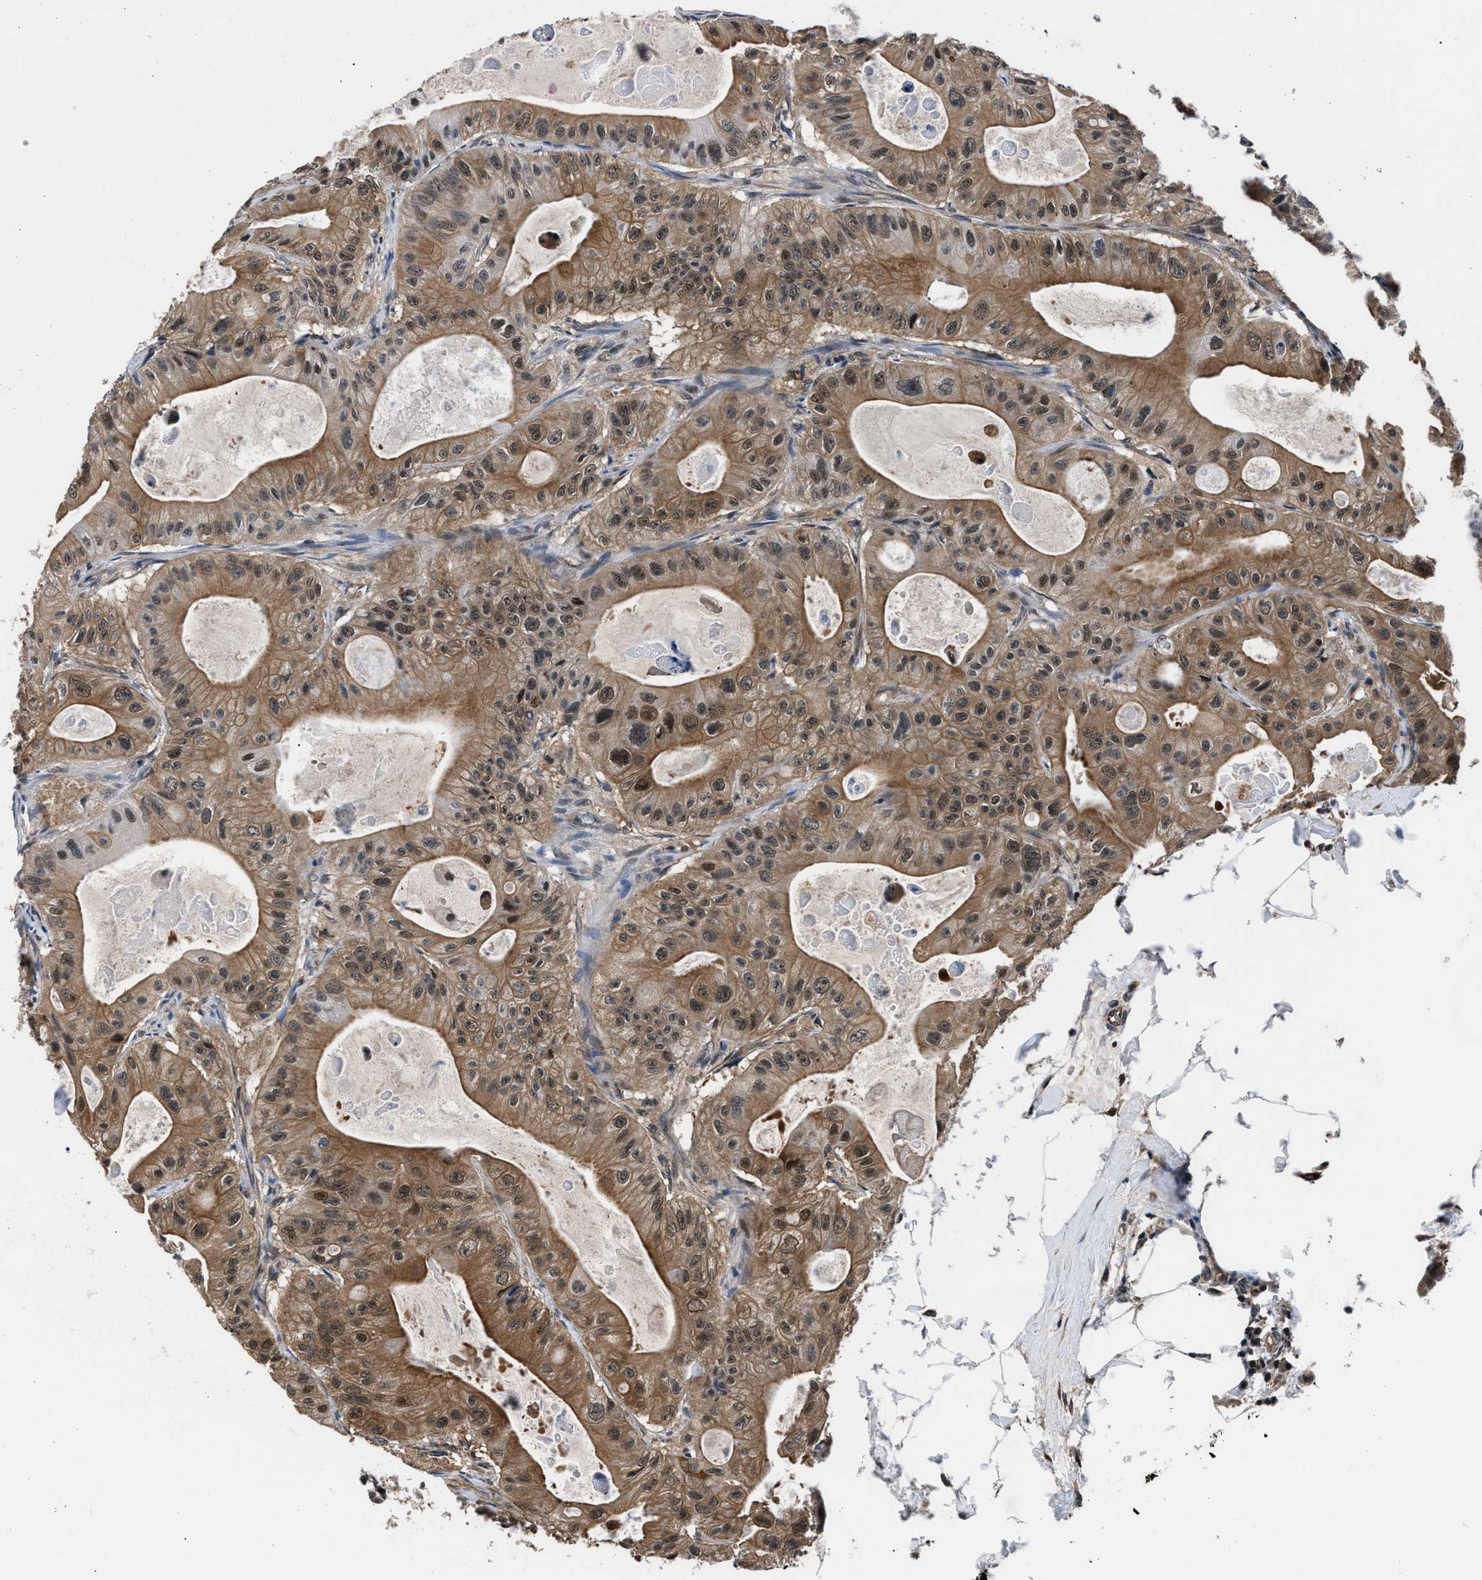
{"staining": {"intensity": "moderate", "quantity": ">75%", "location": "cytoplasmic/membranous,nuclear"}, "tissue": "colorectal cancer", "cell_type": "Tumor cells", "image_type": "cancer", "snomed": [{"axis": "morphology", "description": "Adenocarcinoma, NOS"}, {"axis": "topography", "description": "Colon"}], "caption": "The immunohistochemical stain highlights moderate cytoplasmic/membranous and nuclear positivity in tumor cells of colorectal cancer (adenocarcinoma) tissue.", "gene": "RBM33", "patient": {"sex": "female", "age": 46}}